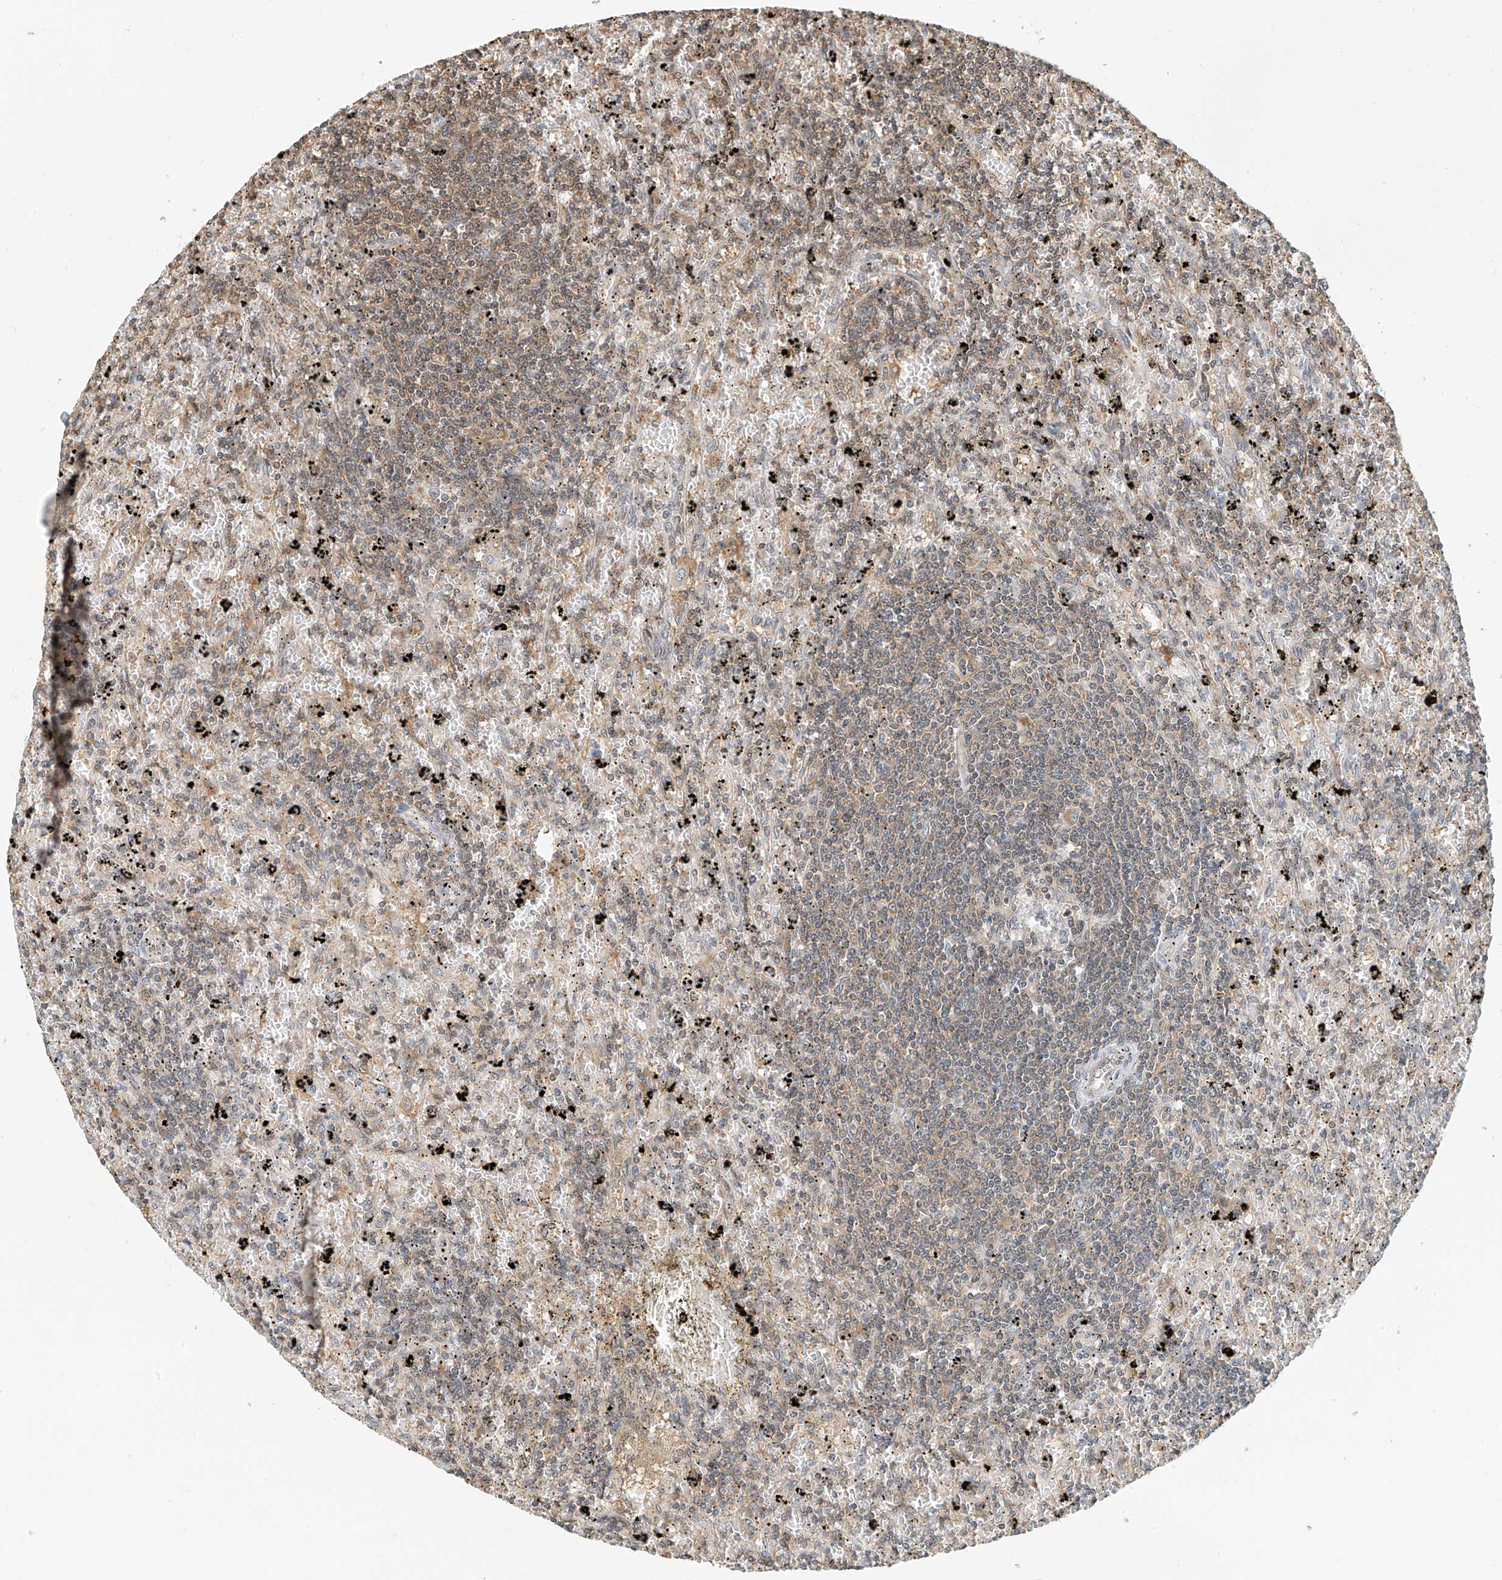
{"staining": {"intensity": "weak", "quantity": "25%-75%", "location": "cytoplasmic/membranous"}, "tissue": "lymphoma", "cell_type": "Tumor cells", "image_type": "cancer", "snomed": [{"axis": "morphology", "description": "Malignant lymphoma, non-Hodgkin's type, Low grade"}, {"axis": "topography", "description": "Spleen"}], "caption": "Brown immunohistochemical staining in lymphoma displays weak cytoplasmic/membranous expression in approximately 25%-75% of tumor cells.", "gene": "PPA2", "patient": {"sex": "male", "age": 76}}